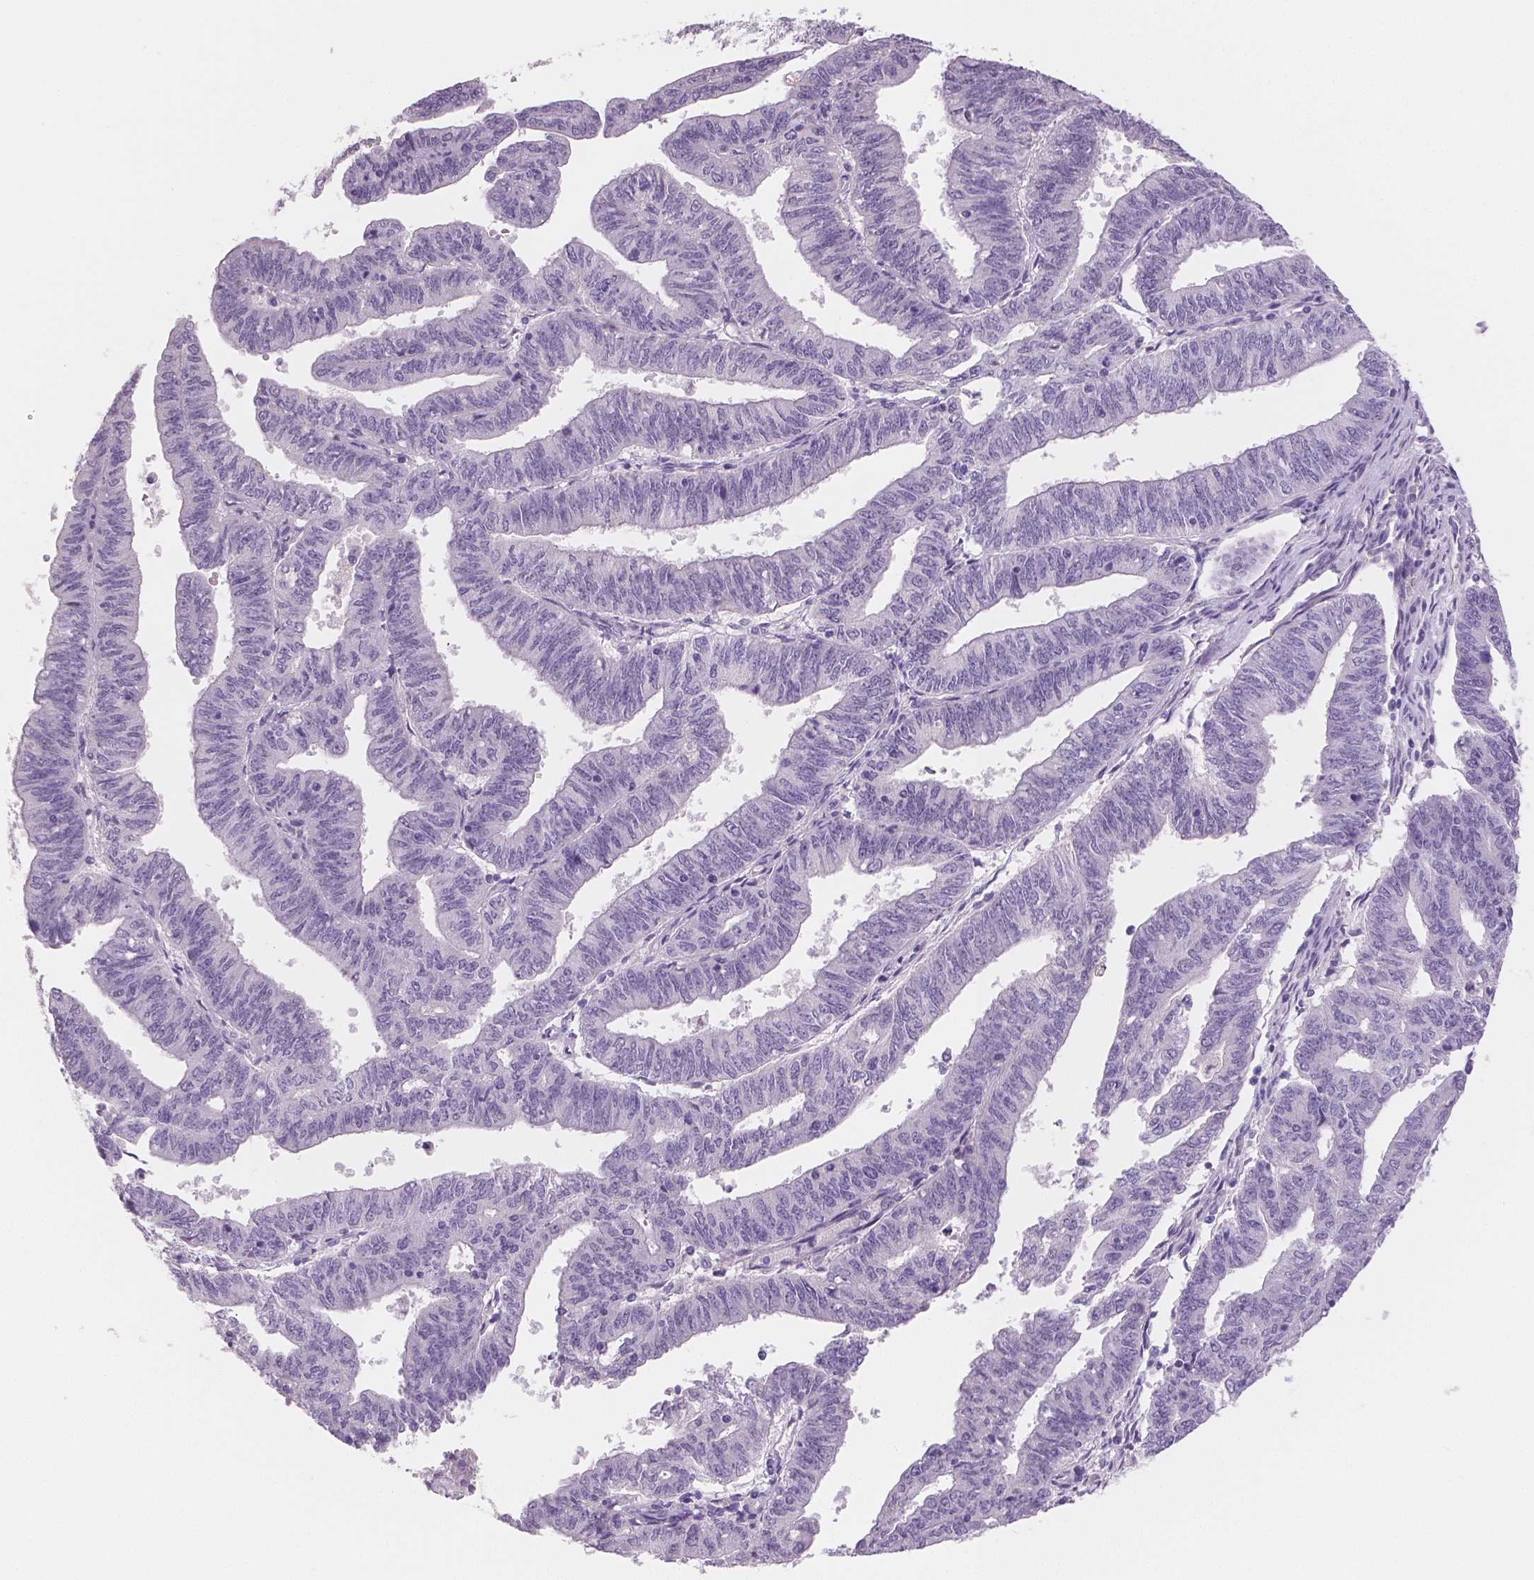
{"staining": {"intensity": "negative", "quantity": "none", "location": "none"}, "tissue": "endometrial cancer", "cell_type": "Tumor cells", "image_type": "cancer", "snomed": [{"axis": "morphology", "description": "Adenocarcinoma, NOS"}, {"axis": "topography", "description": "Endometrium"}], "caption": "DAB (3,3'-diaminobenzidine) immunohistochemical staining of endometrial adenocarcinoma shows no significant expression in tumor cells.", "gene": "TSPAN7", "patient": {"sex": "female", "age": 82}}